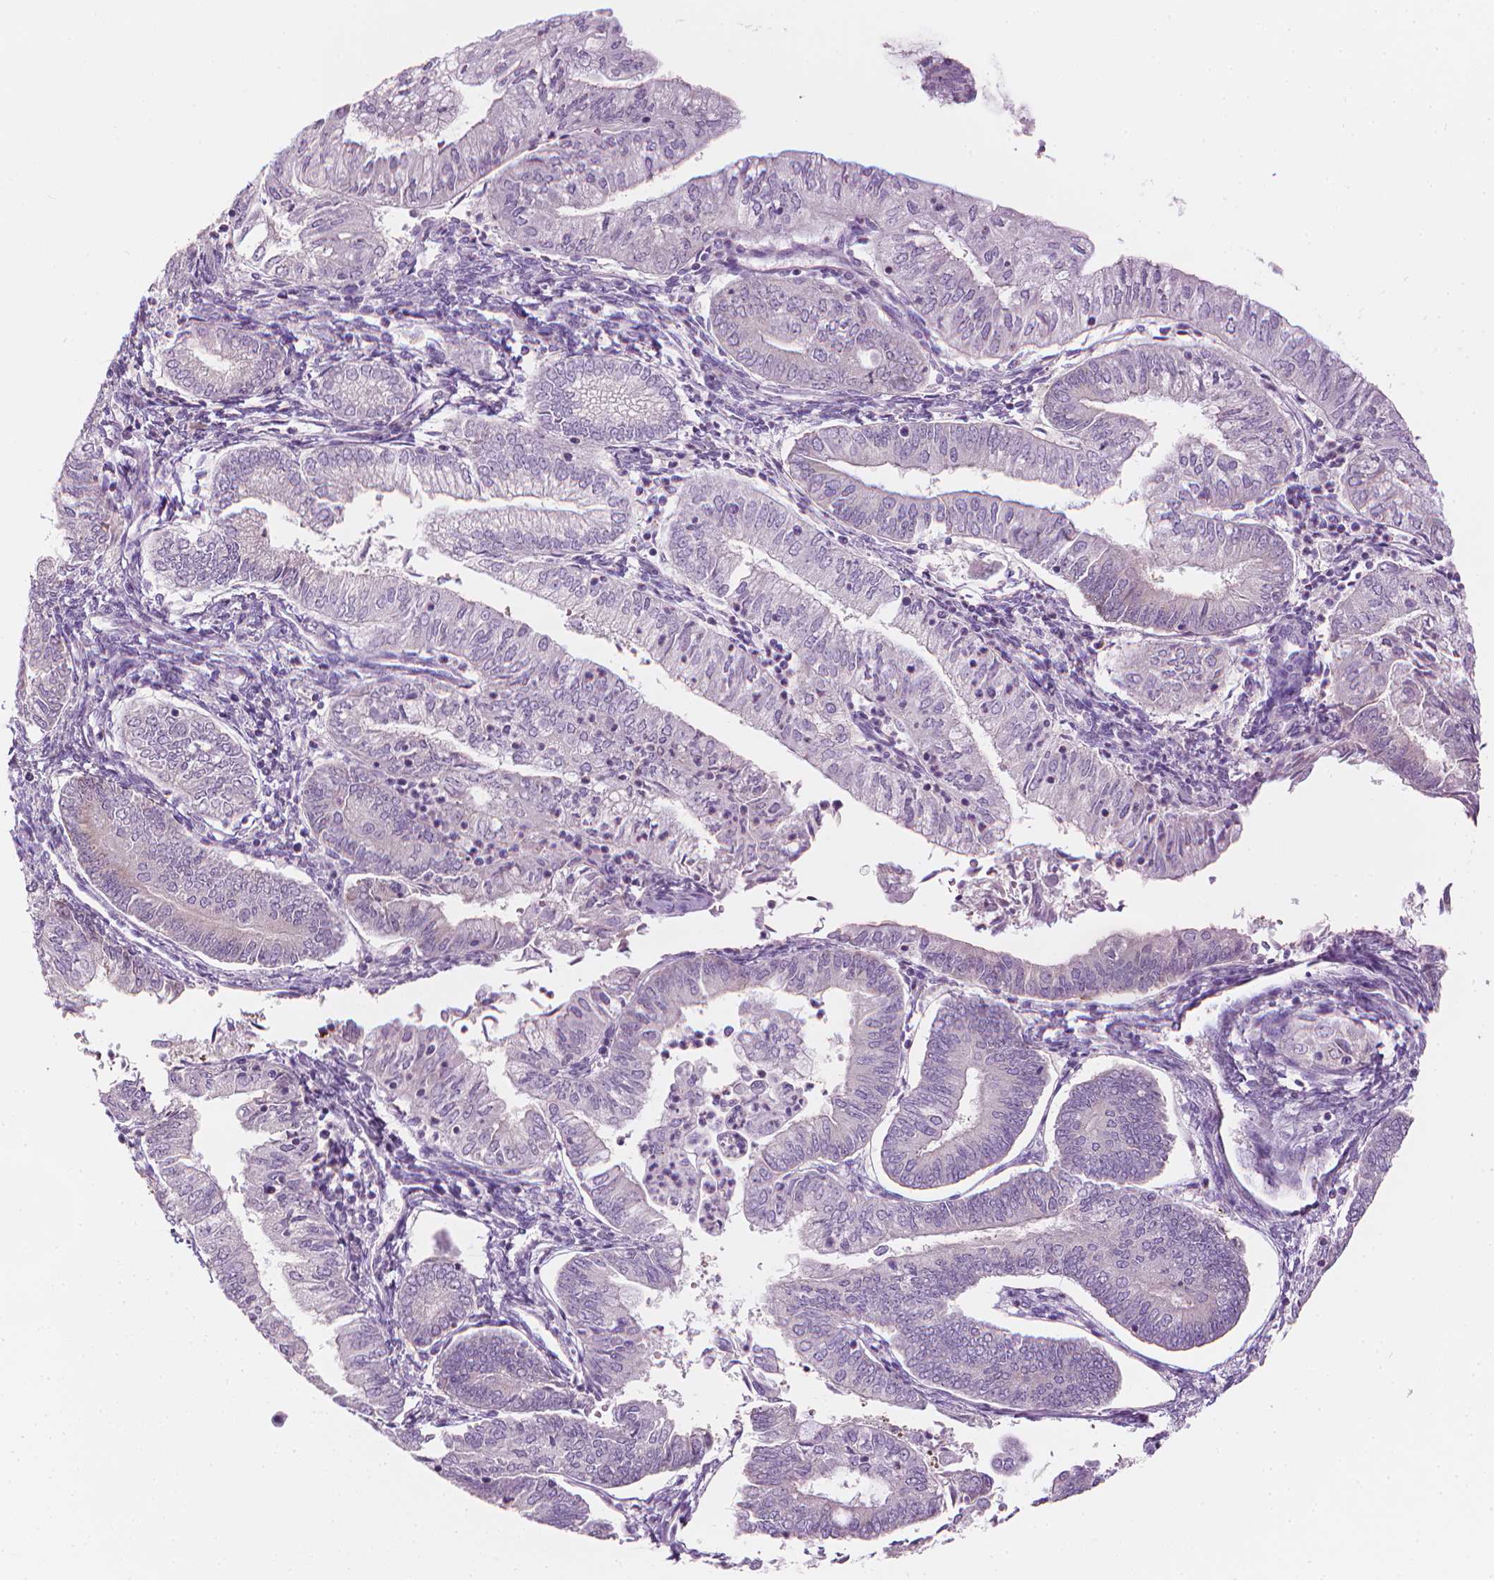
{"staining": {"intensity": "negative", "quantity": "none", "location": "none"}, "tissue": "endometrial cancer", "cell_type": "Tumor cells", "image_type": "cancer", "snomed": [{"axis": "morphology", "description": "Adenocarcinoma, NOS"}, {"axis": "topography", "description": "Endometrium"}], "caption": "Protein analysis of endometrial adenocarcinoma exhibits no significant positivity in tumor cells.", "gene": "SHMT1", "patient": {"sex": "female", "age": 55}}